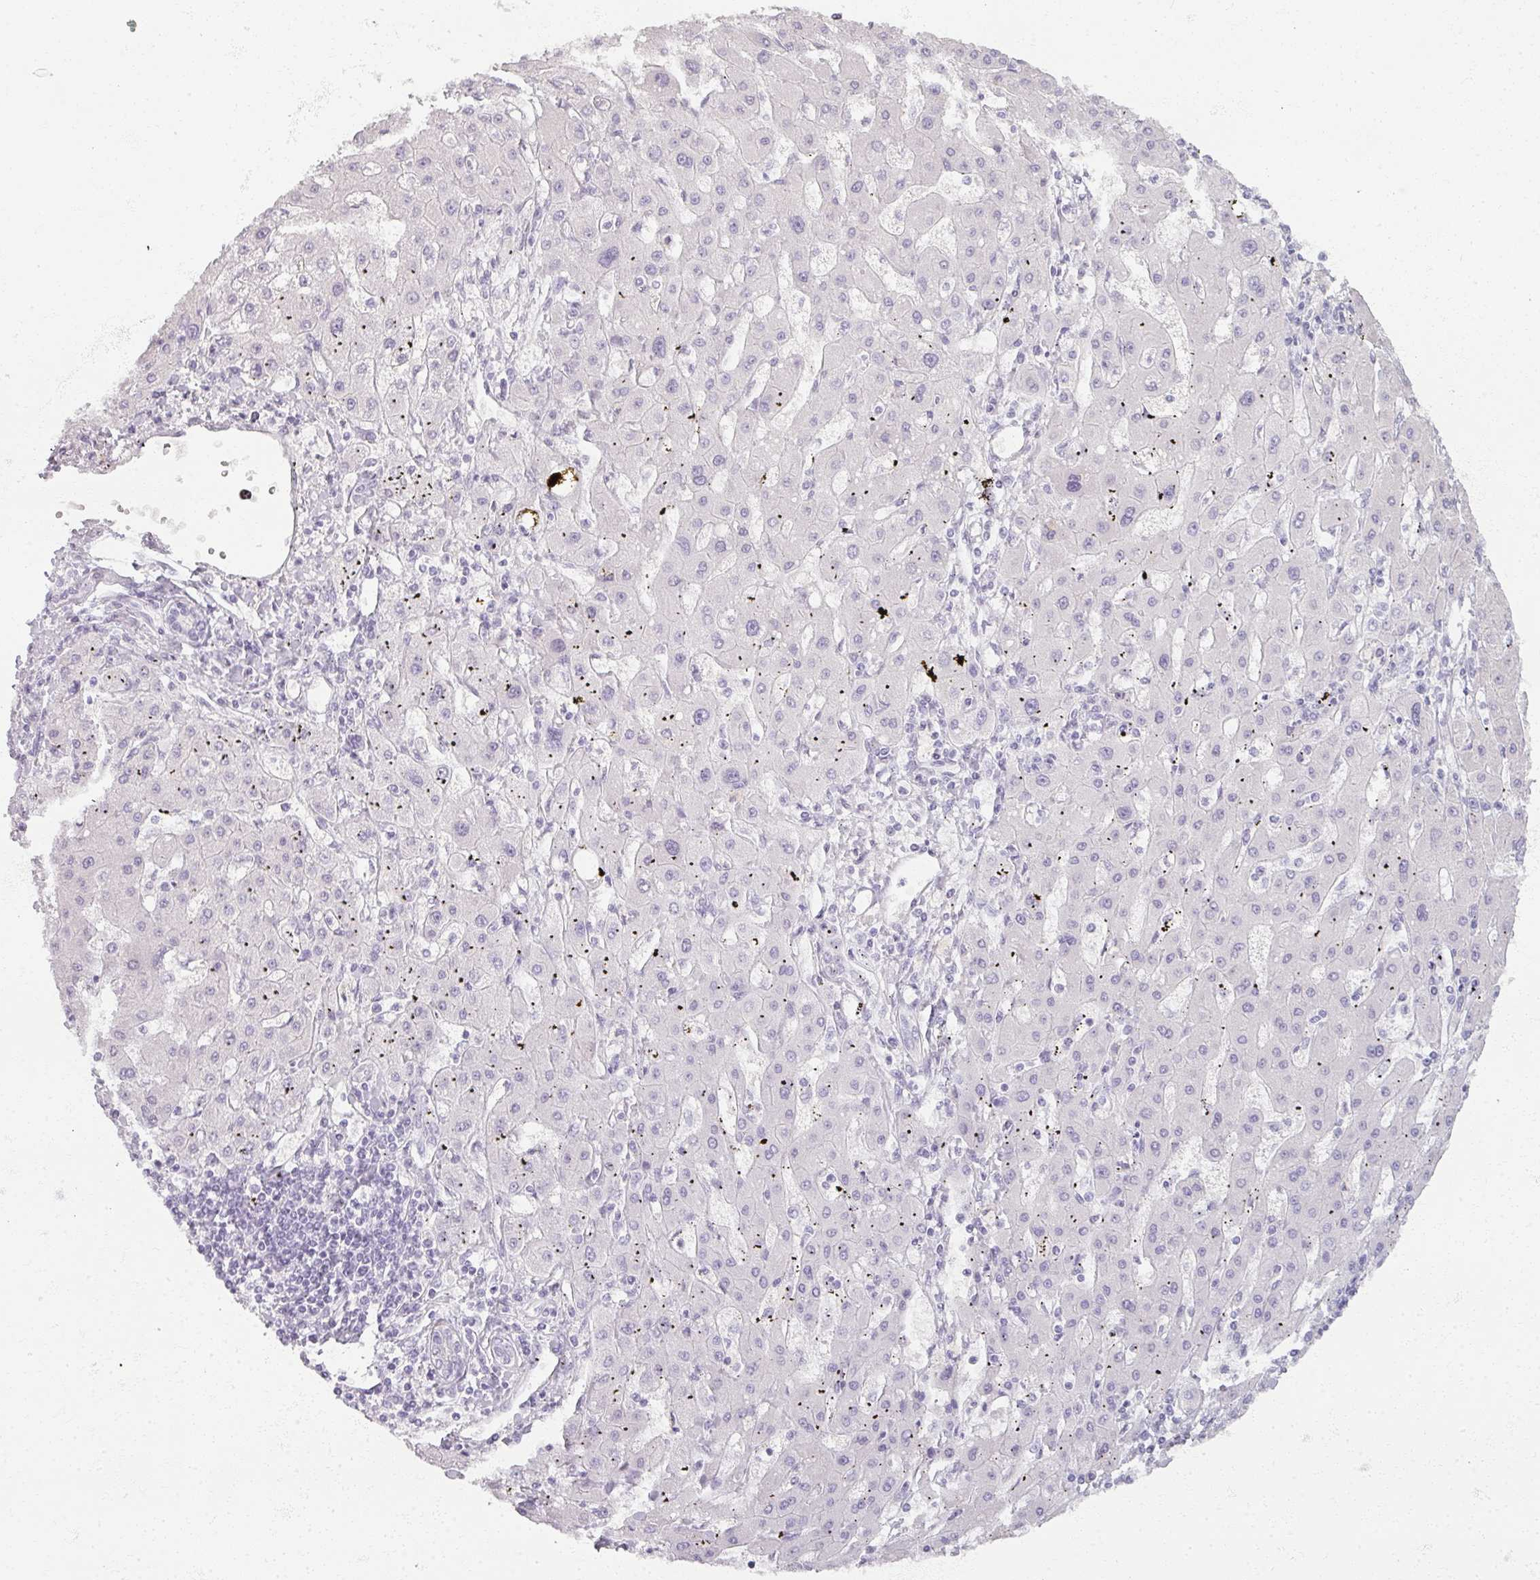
{"staining": {"intensity": "negative", "quantity": "none", "location": "none"}, "tissue": "liver cancer", "cell_type": "Tumor cells", "image_type": "cancer", "snomed": [{"axis": "morphology", "description": "Carcinoma, Hepatocellular, NOS"}, {"axis": "topography", "description": "Liver"}], "caption": "Liver cancer stained for a protein using immunohistochemistry (IHC) demonstrates no staining tumor cells.", "gene": "RFPL2", "patient": {"sex": "male", "age": 72}}